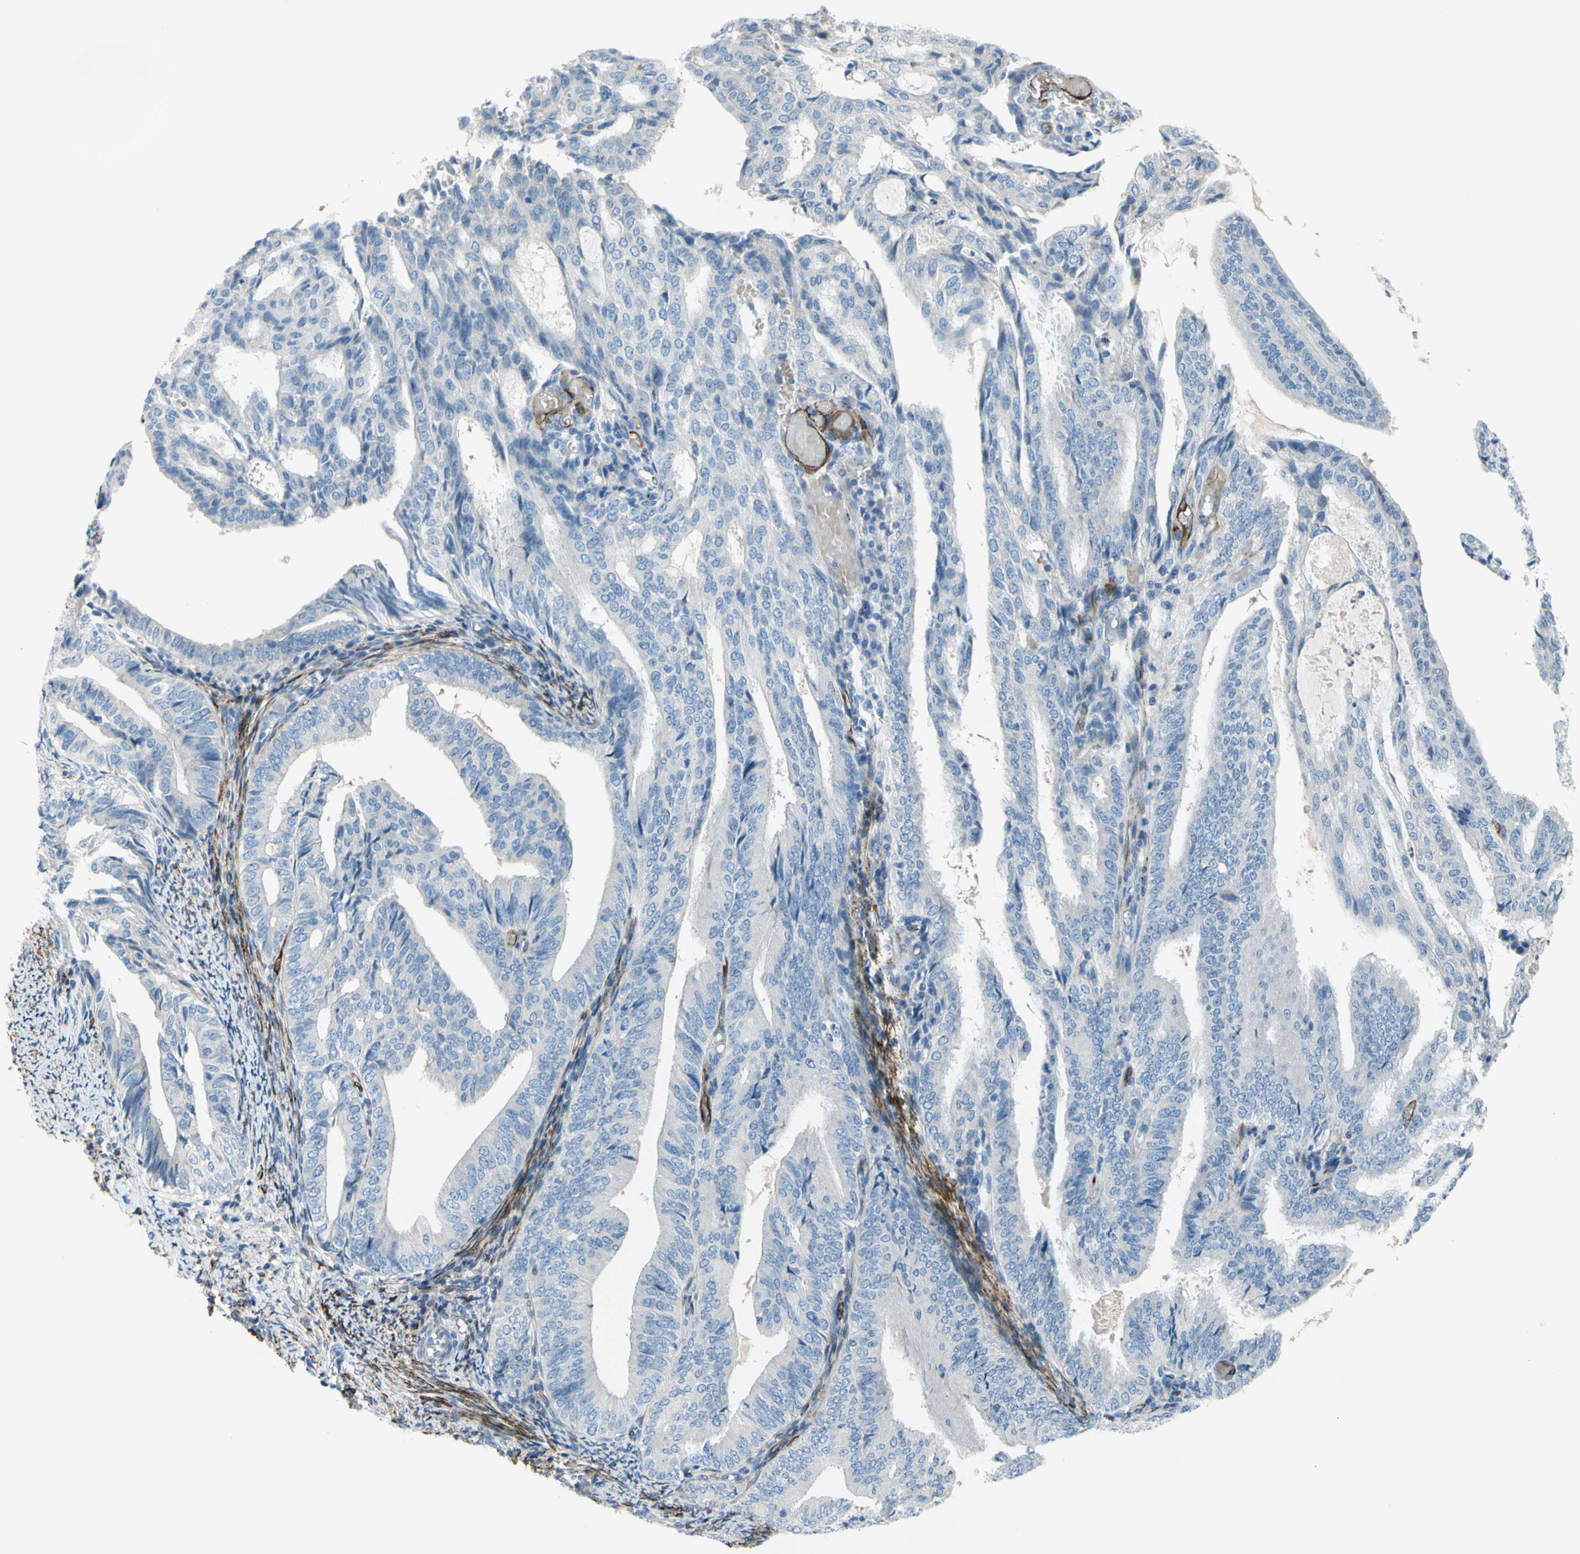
{"staining": {"intensity": "negative", "quantity": "none", "location": "none"}, "tissue": "endometrial cancer", "cell_type": "Tumor cells", "image_type": "cancer", "snomed": [{"axis": "morphology", "description": "Adenocarcinoma, NOS"}, {"axis": "topography", "description": "Endometrium"}], "caption": "High power microscopy histopathology image of an immunohistochemistry (IHC) photomicrograph of endometrial cancer (adenocarcinoma), revealing no significant positivity in tumor cells. (Brightfield microscopy of DAB (3,3'-diaminobenzidine) immunohistochemistry (IHC) at high magnification).", "gene": "PRRG2", "patient": {"sex": "female", "age": 58}}